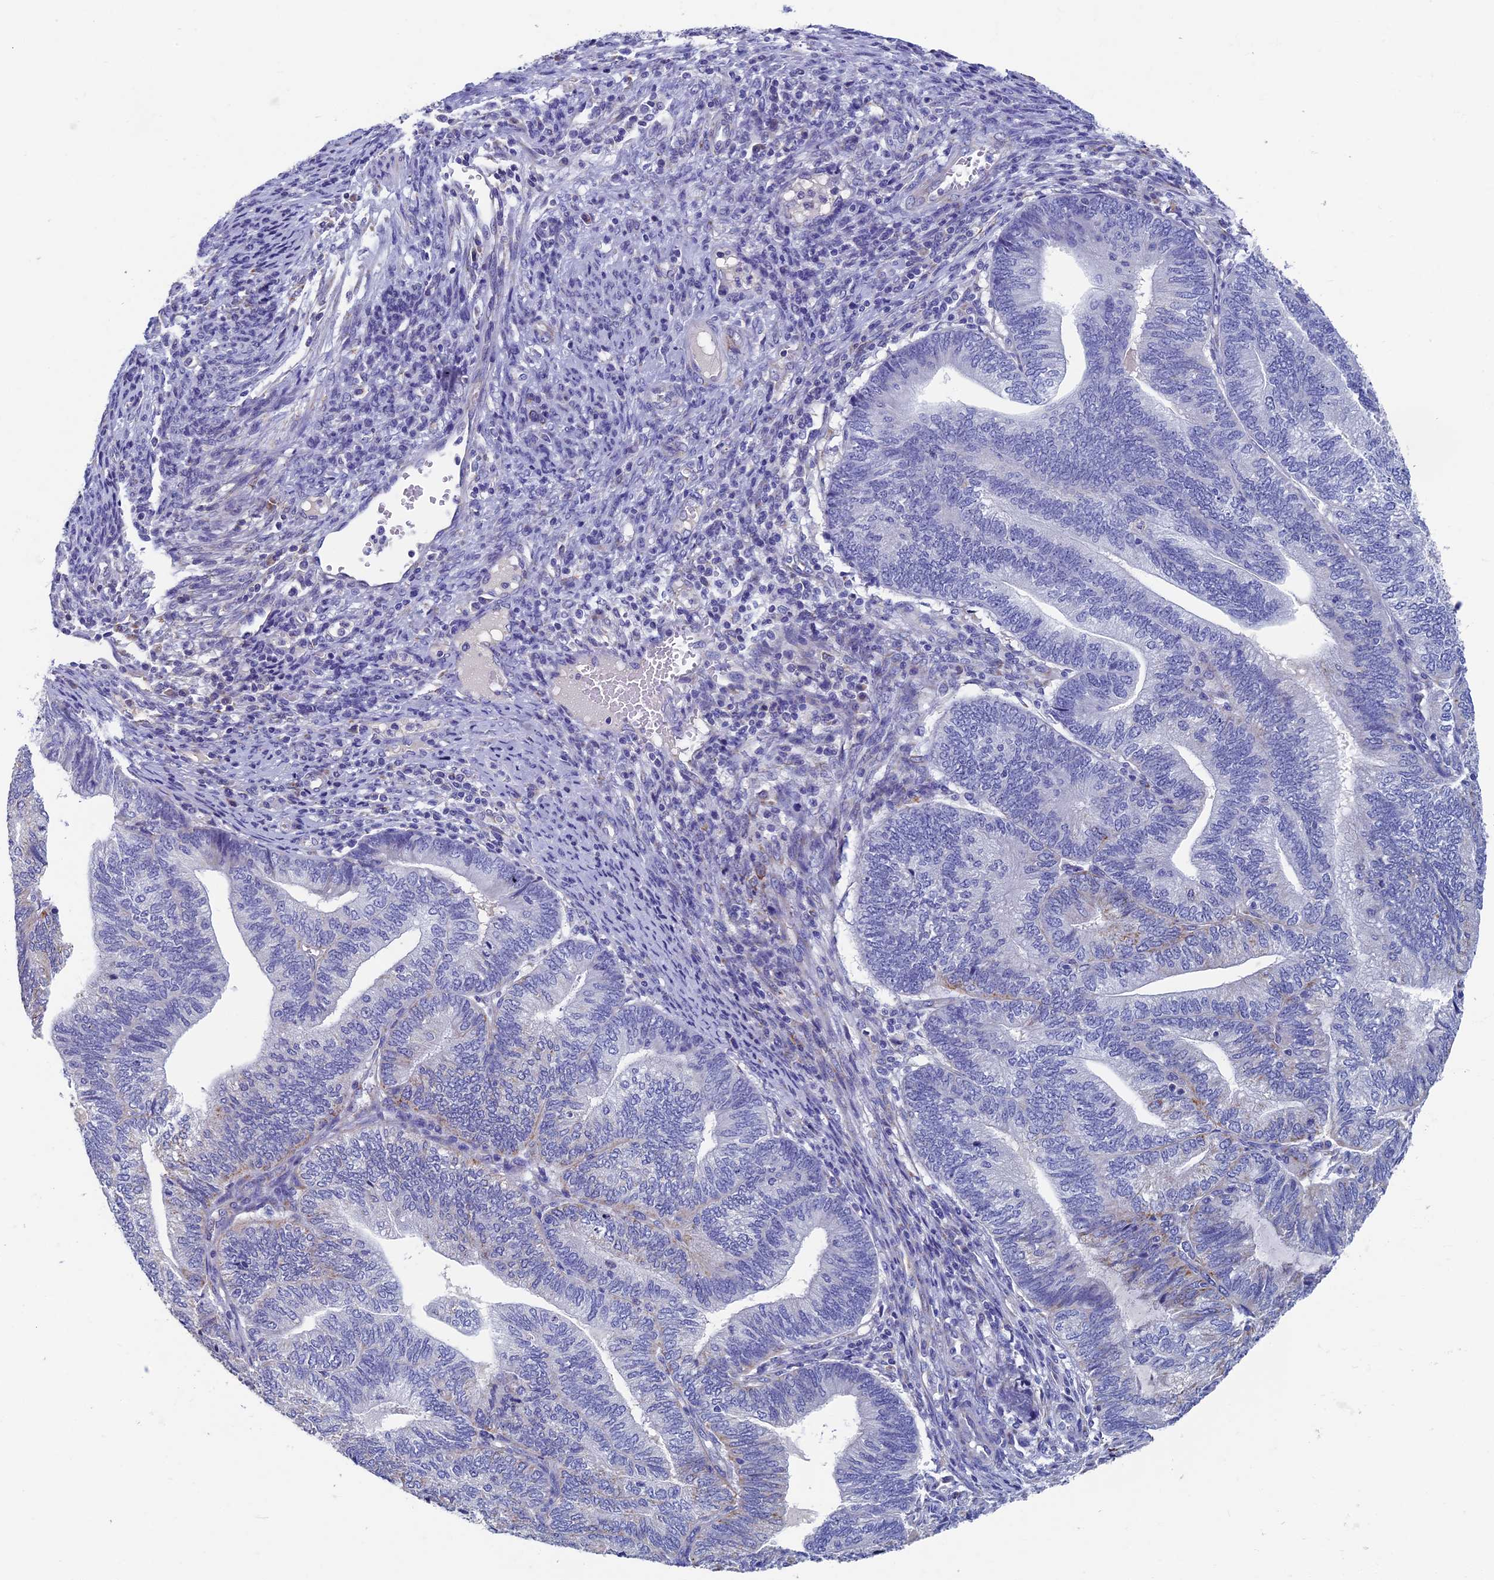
{"staining": {"intensity": "negative", "quantity": "none", "location": "none"}, "tissue": "endometrial cancer", "cell_type": "Tumor cells", "image_type": "cancer", "snomed": [{"axis": "morphology", "description": "Adenocarcinoma, NOS"}, {"axis": "topography", "description": "Uterus"}, {"axis": "topography", "description": "Endometrium"}], "caption": "A high-resolution photomicrograph shows immunohistochemistry (IHC) staining of endometrial cancer (adenocarcinoma), which exhibits no significant expression in tumor cells.", "gene": "OAT", "patient": {"sex": "female", "age": 70}}